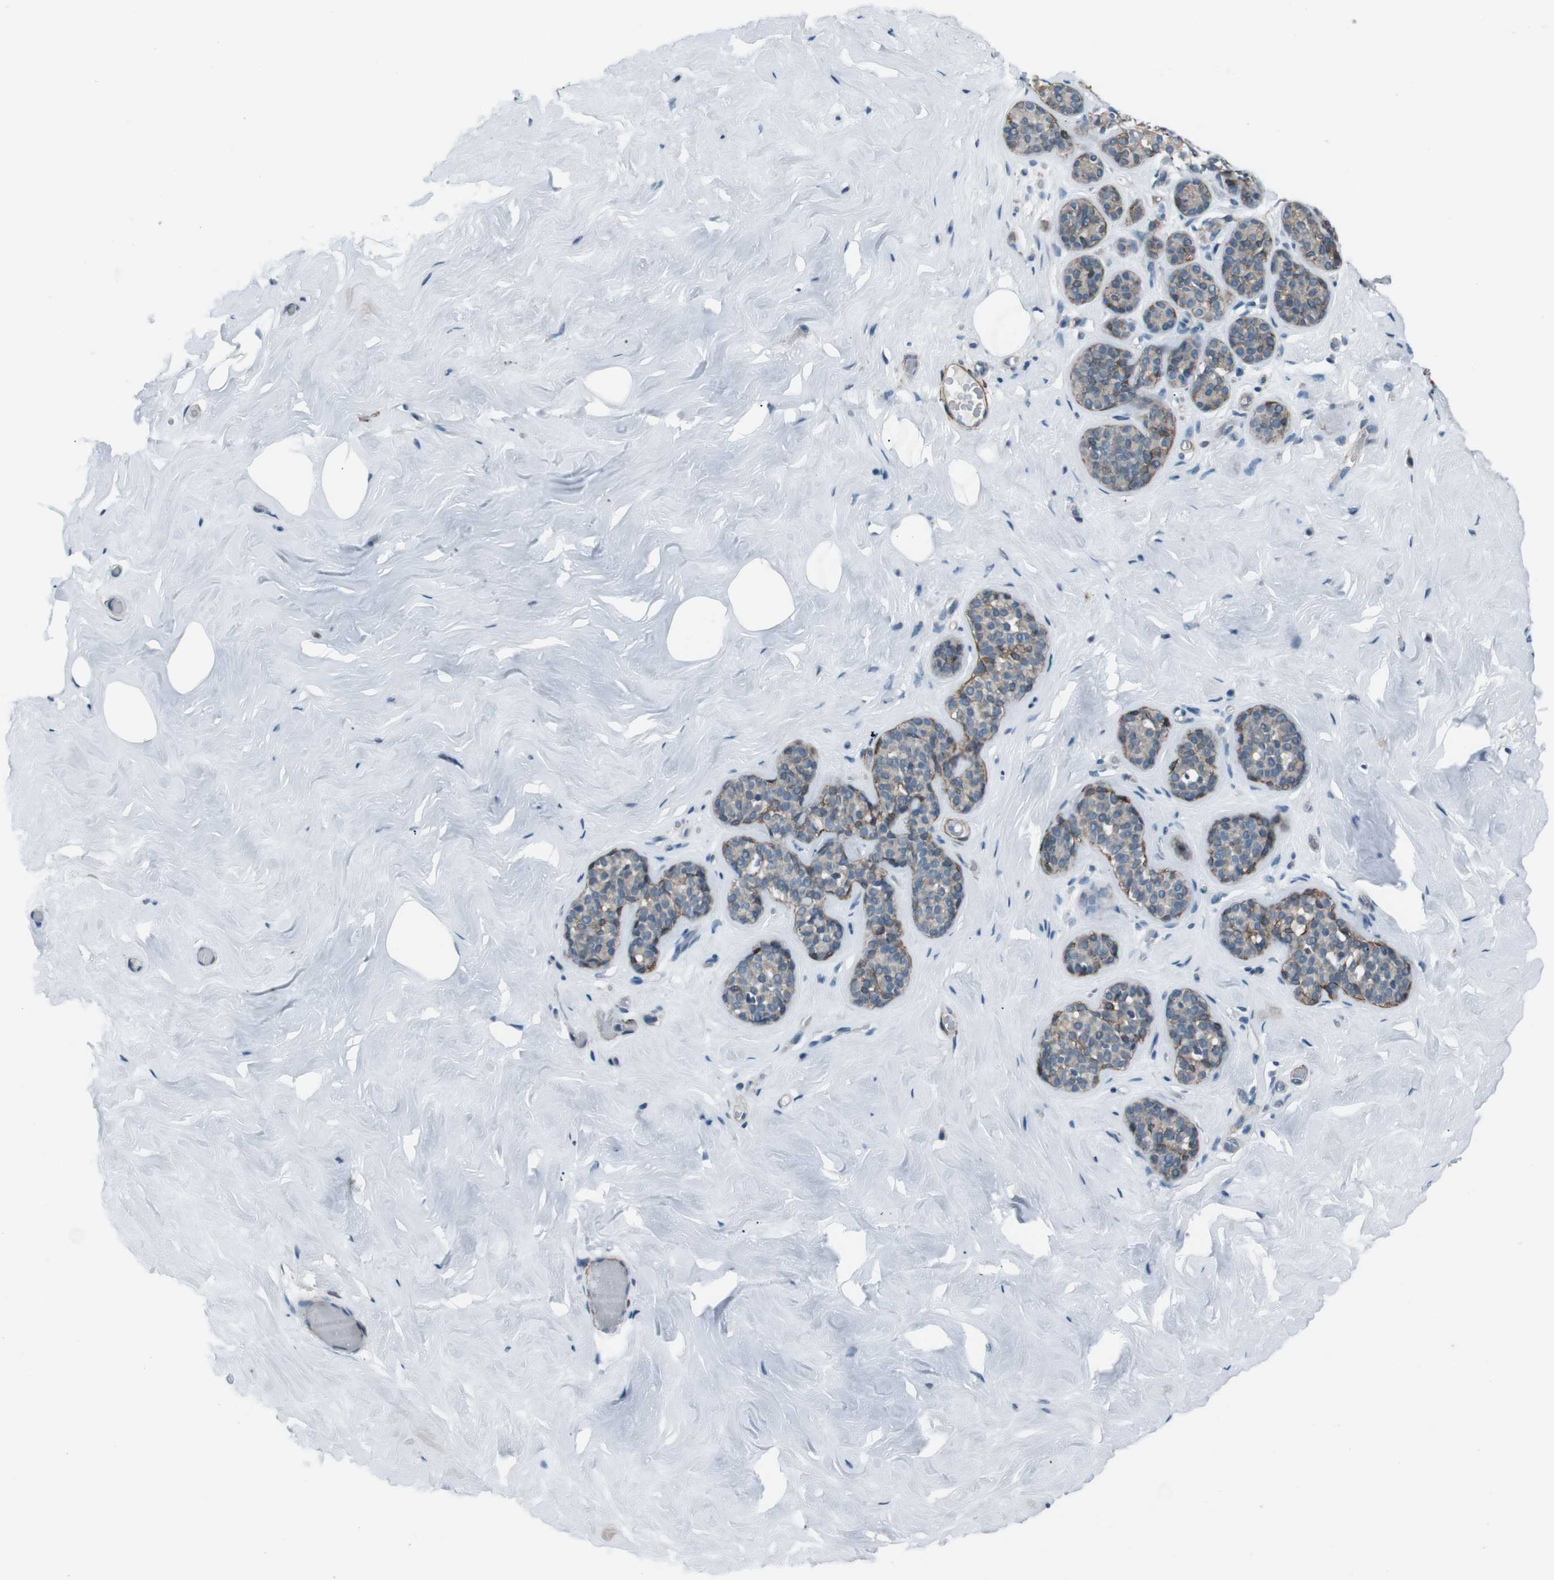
{"staining": {"intensity": "negative", "quantity": "none", "location": "none"}, "tissue": "breast", "cell_type": "Adipocytes", "image_type": "normal", "snomed": [{"axis": "morphology", "description": "Normal tissue, NOS"}, {"axis": "topography", "description": "Breast"}], "caption": "The micrograph reveals no significant positivity in adipocytes of breast.", "gene": "PDLIM5", "patient": {"sex": "female", "age": 75}}